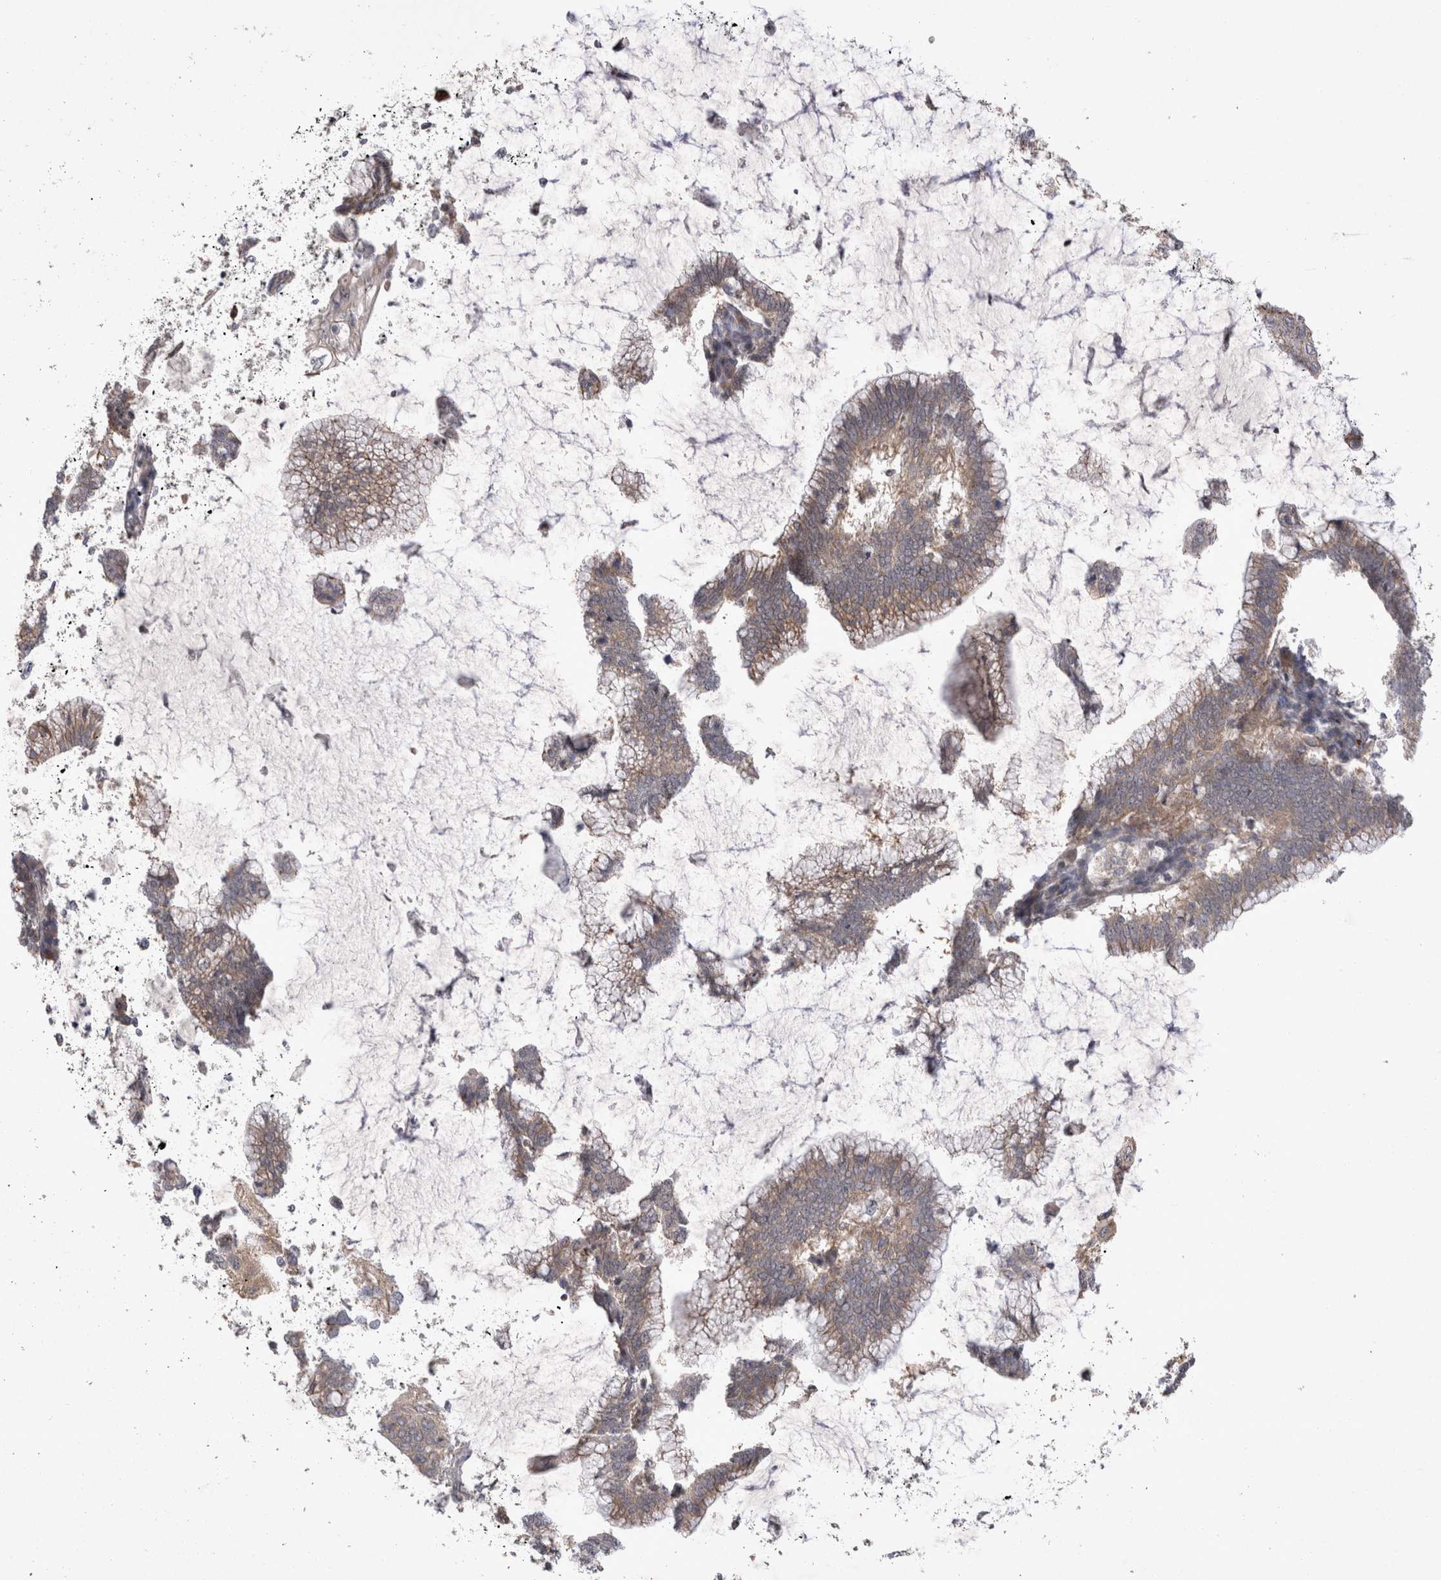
{"staining": {"intensity": "weak", "quantity": ">75%", "location": "cytoplasmic/membranous"}, "tissue": "cervical cancer", "cell_type": "Tumor cells", "image_type": "cancer", "snomed": [{"axis": "morphology", "description": "Adenocarcinoma, NOS"}, {"axis": "topography", "description": "Cervix"}], "caption": "Brown immunohistochemical staining in human cervical cancer demonstrates weak cytoplasmic/membranous expression in approximately >75% of tumor cells. (IHC, brightfield microscopy, high magnification).", "gene": "NENF", "patient": {"sex": "female", "age": 36}}